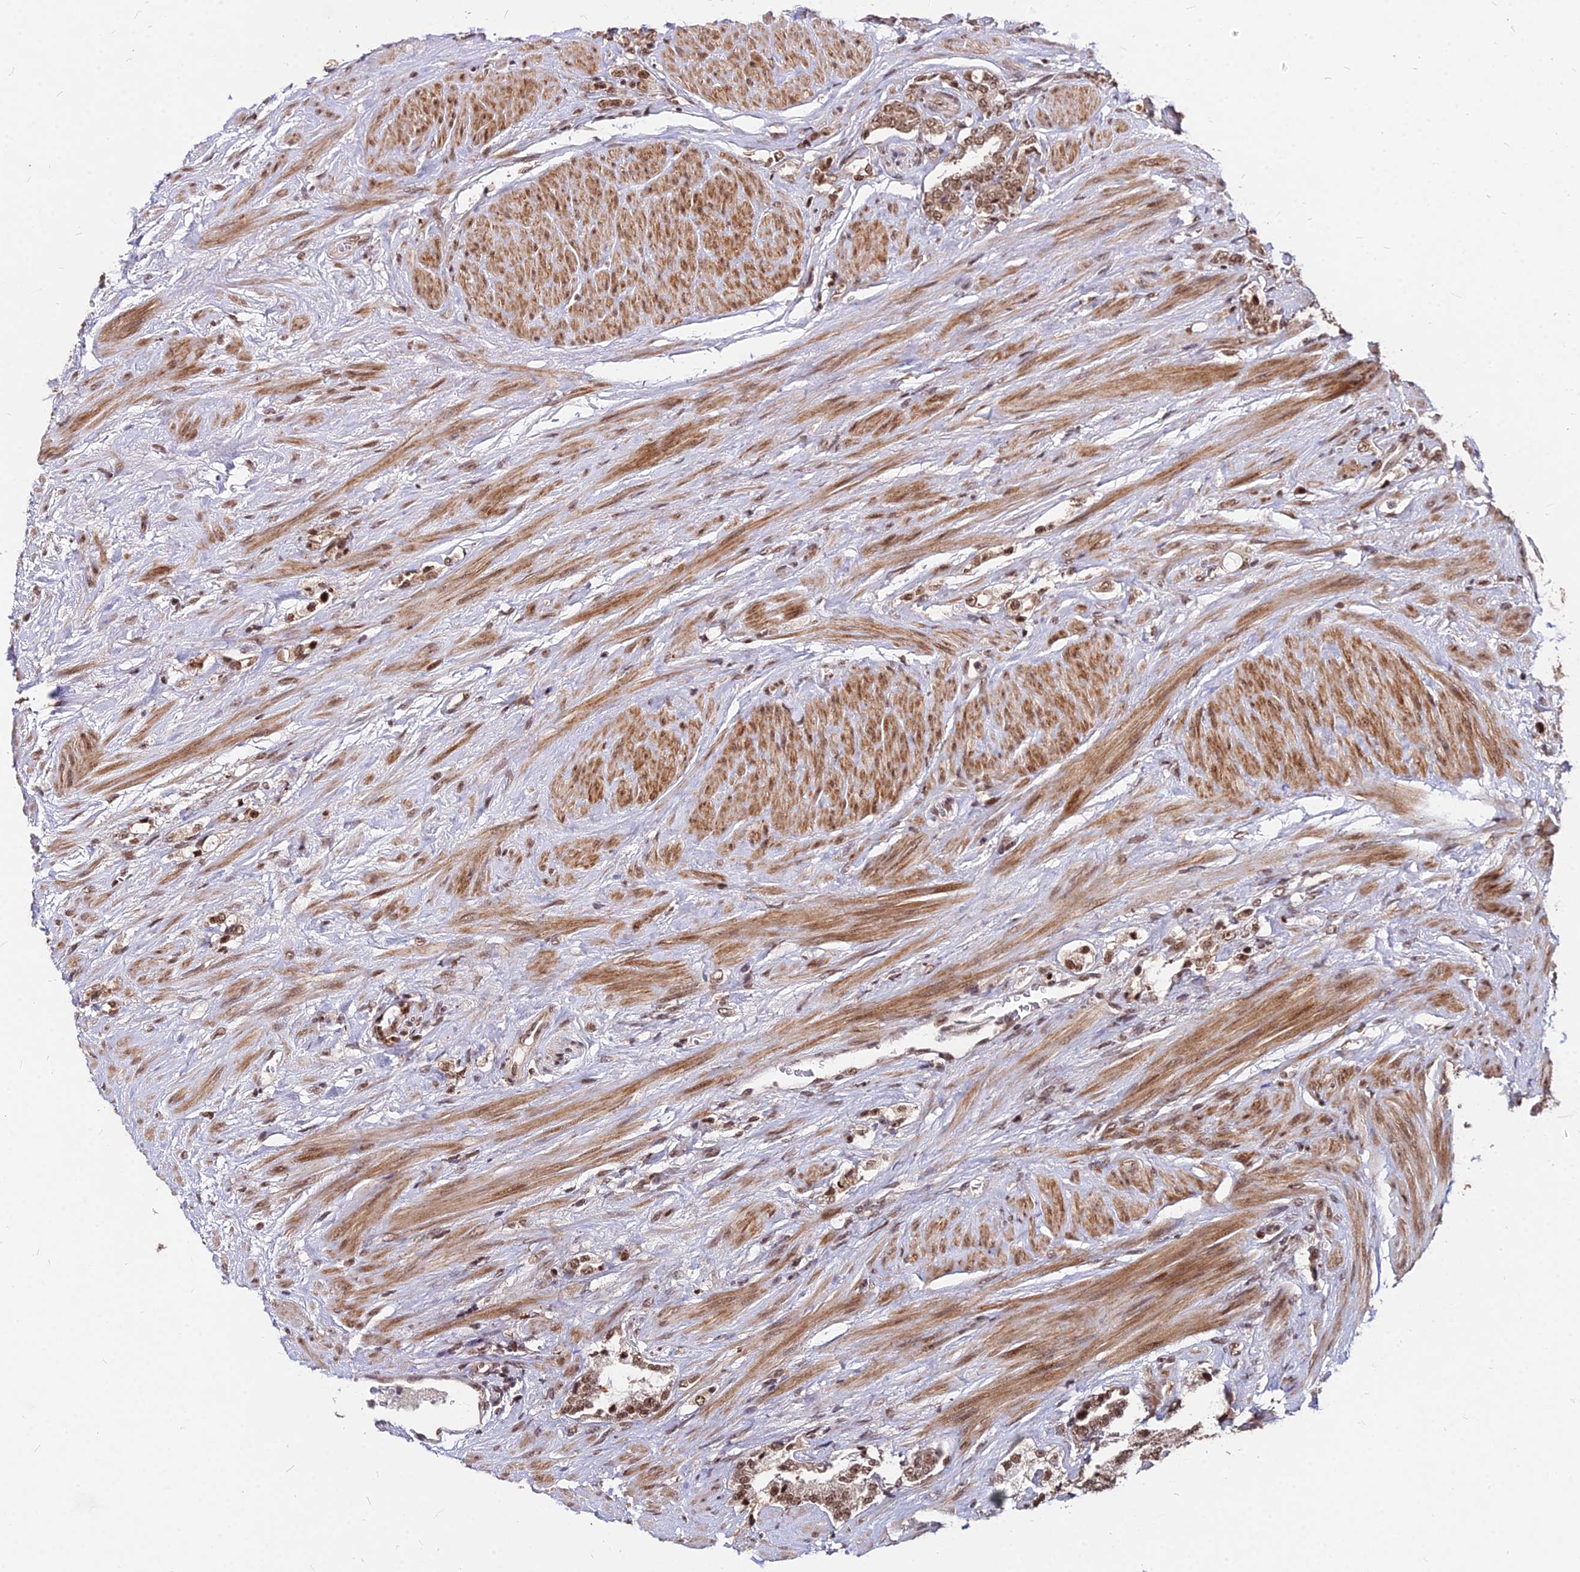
{"staining": {"intensity": "moderate", "quantity": ">75%", "location": "nuclear"}, "tissue": "prostate cancer", "cell_type": "Tumor cells", "image_type": "cancer", "snomed": [{"axis": "morphology", "description": "Adenocarcinoma, High grade"}, {"axis": "topography", "description": "Prostate"}], "caption": "Immunohistochemistry of human high-grade adenocarcinoma (prostate) exhibits medium levels of moderate nuclear expression in about >75% of tumor cells.", "gene": "ZBED4", "patient": {"sex": "male", "age": 64}}